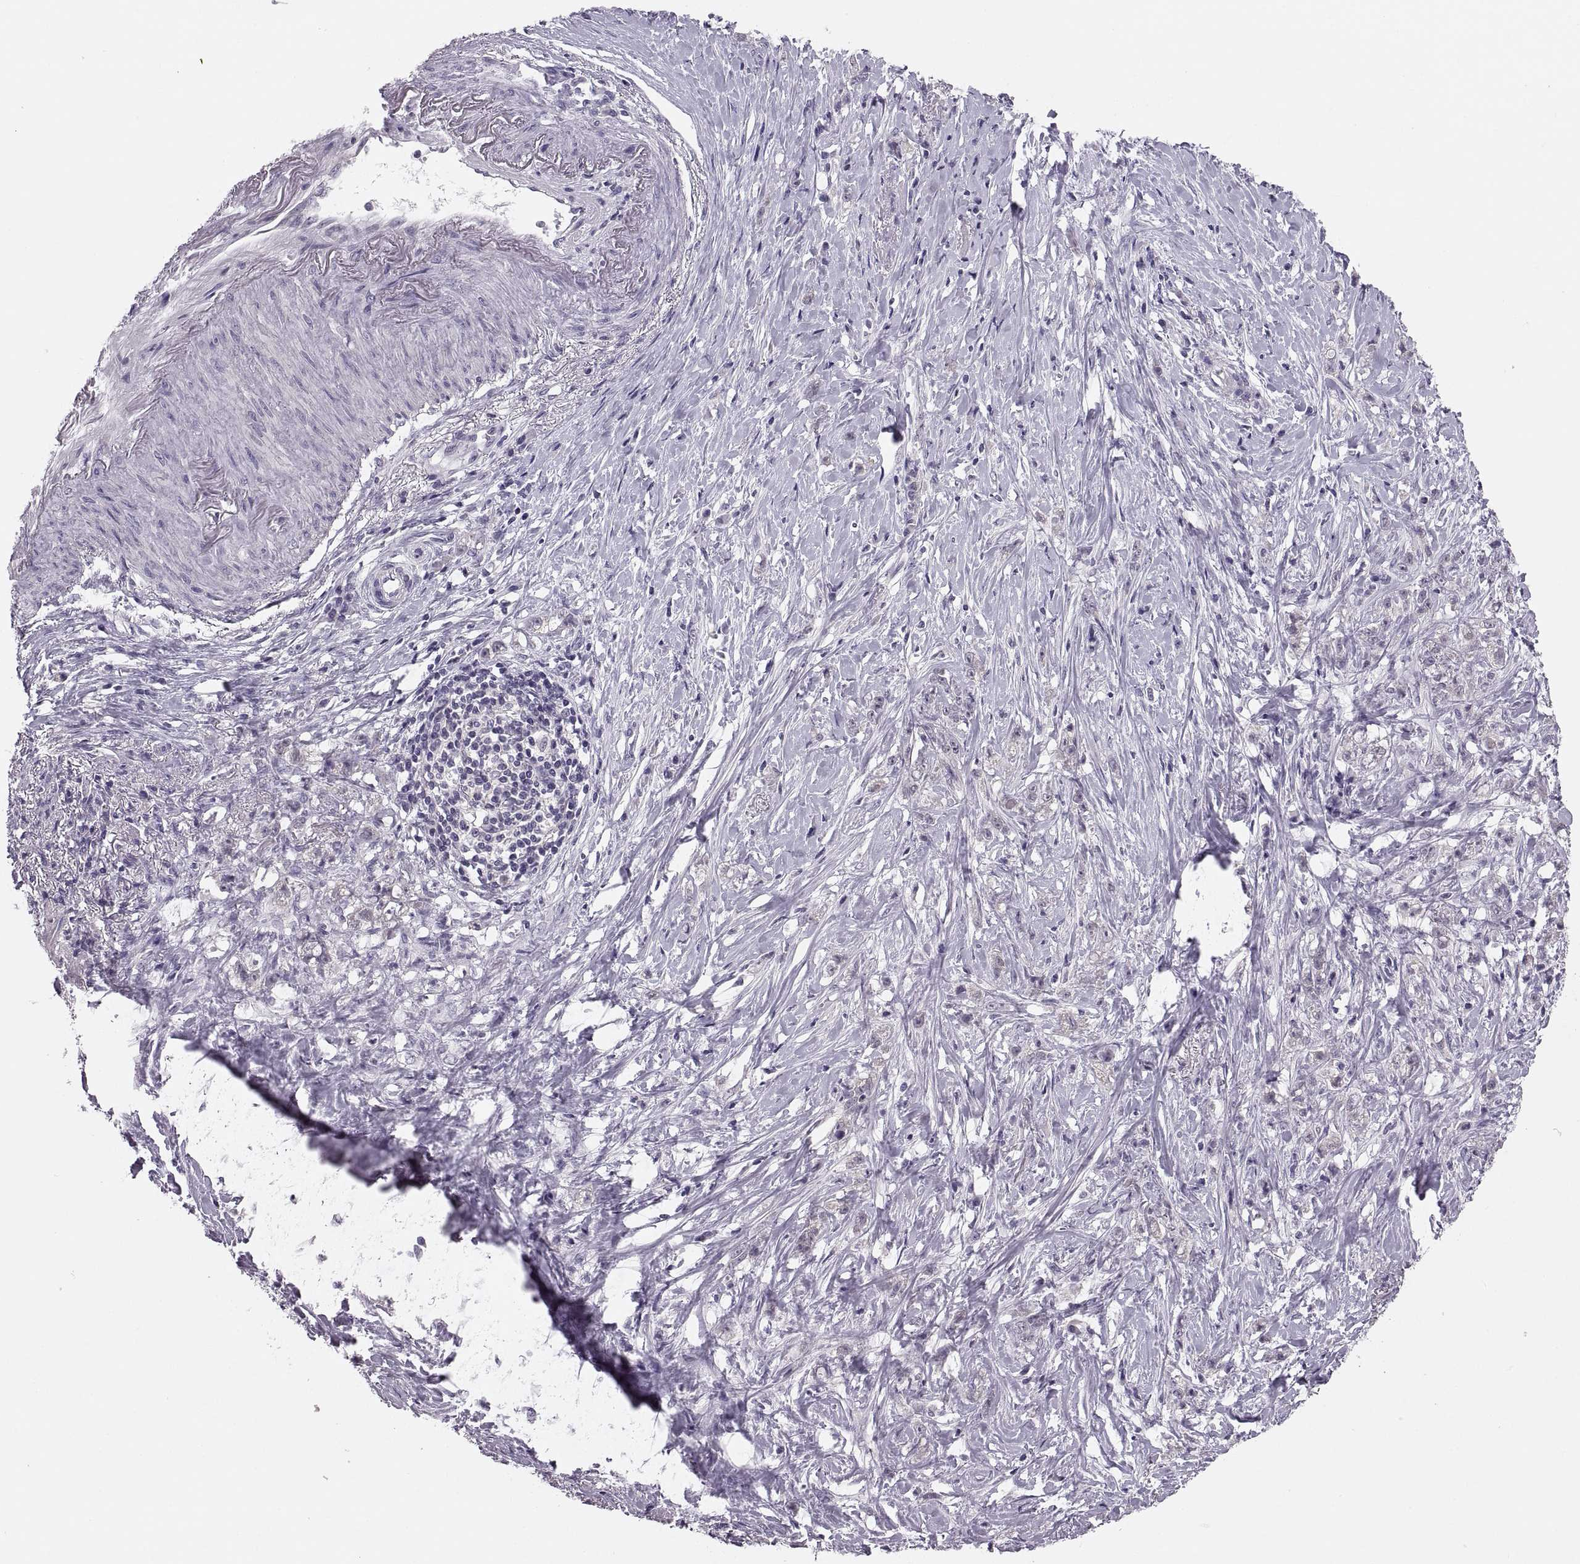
{"staining": {"intensity": "negative", "quantity": "none", "location": "none"}, "tissue": "stomach cancer", "cell_type": "Tumor cells", "image_type": "cancer", "snomed": [{"axis": "morphology", "description": "Adenocarcinoma, NOS"}, {"axis": "topography", "description": "Stomach, lower"}], "caption": "IHC of adenocarcinoma (stomach) exhibits no positivity in tumor cells.", "gene": "ADH6", "patient": {"sex": "male", "age": 88}}